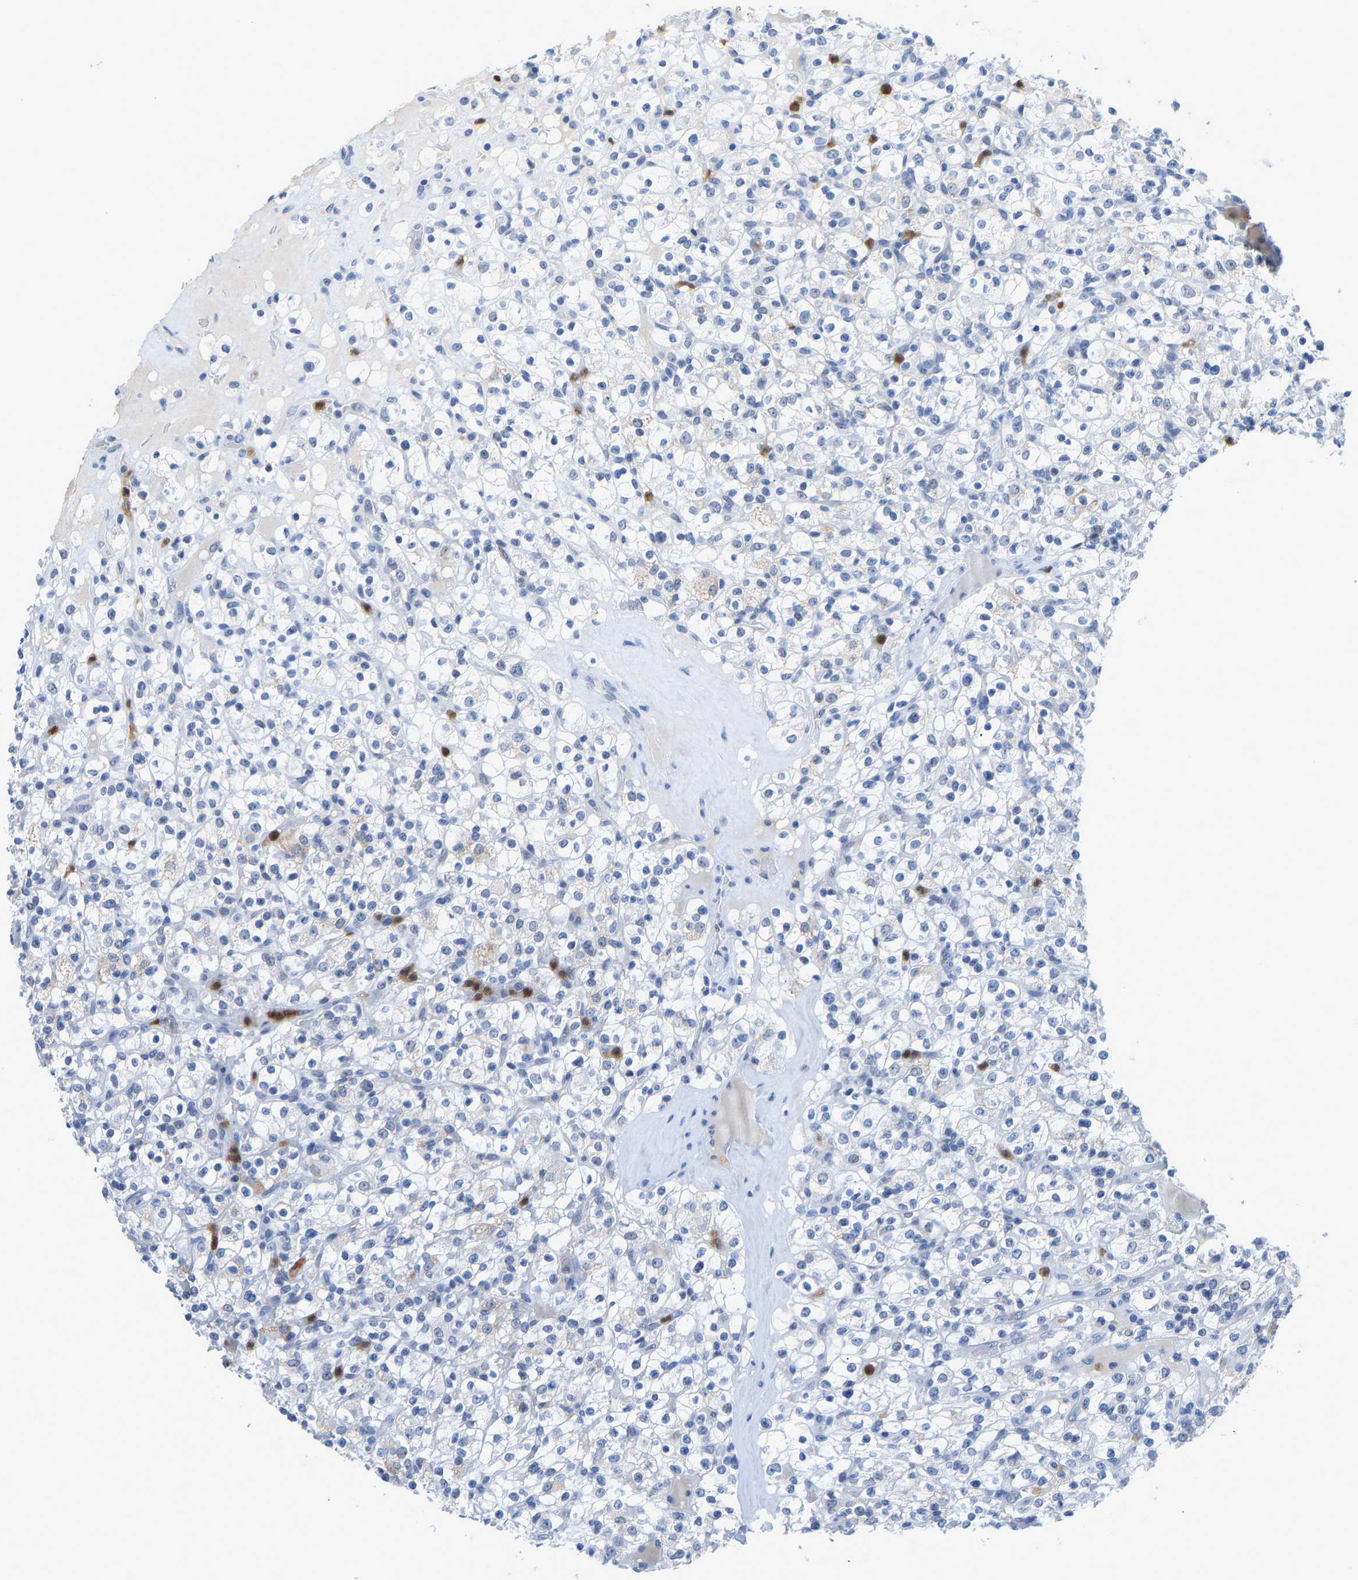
{"staining": {"intensity": "negative", "quantity": "none", "location": "none"}, "tissue": "renal cancer", "cell_type": "Tumor cells", "image_type": "cancer", "snomed": [{"axis": "morphology", "description": "Normal tissue, NOS"}, {"axis": "morphology", "description": "Adenocarcinoma, NOS"}, {"axis": "topography", "description": "Kidney"}], "caption": "Protein analysis of renal cancer (adenocarcinoma) shows no significant positivity in tumor cells.", "gene": "TXNDC2", "patient": {"sex": "female", "age": 72}}